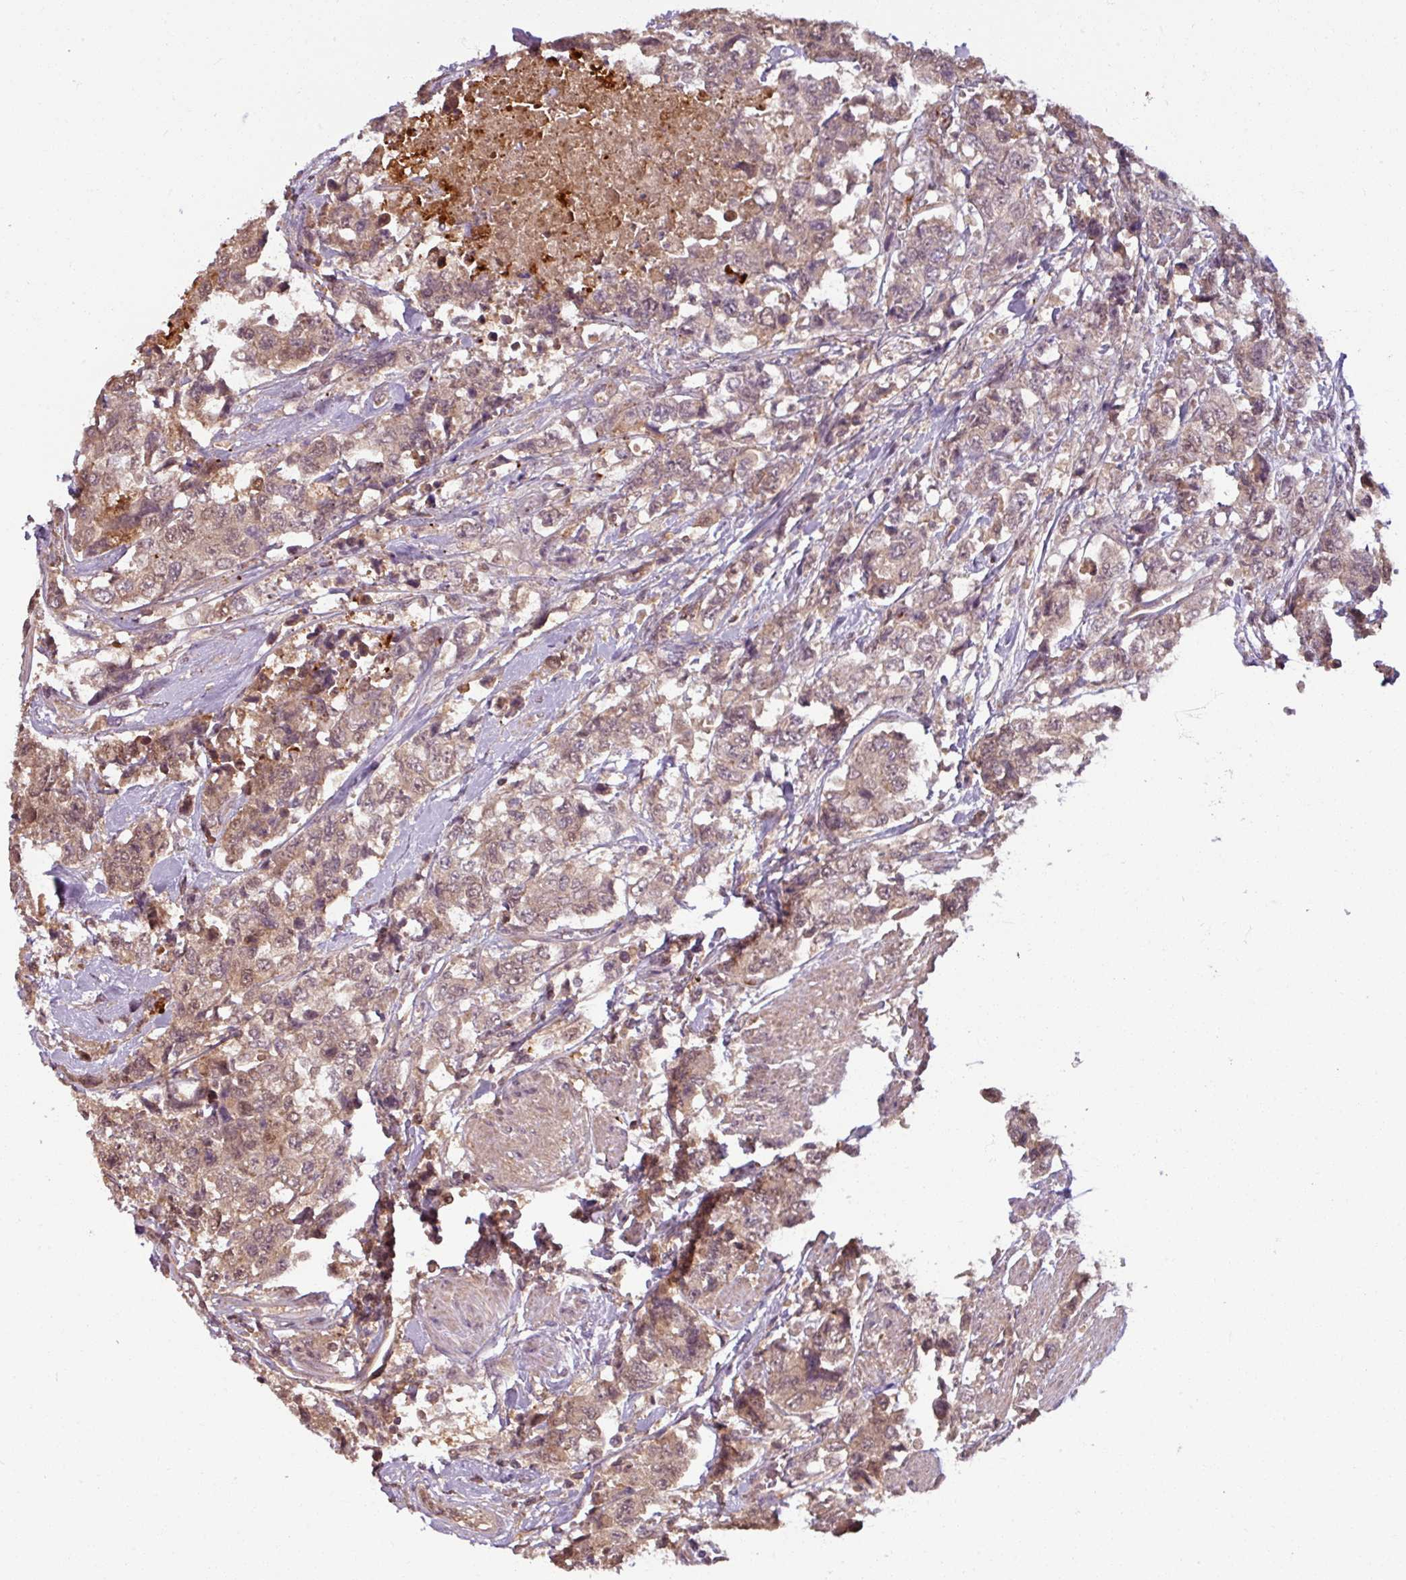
{"staining": {"intensity": "weak", "quantity": ">75%", "location": "cytoplasmic/membranous"}, "tissue": "urothelial cancer", "cell_type": "Tumor cells", "image_type": "cancer", "snomed": [{"axis": "morphology", "description": "Urothelial carcinoma, High grade"}, {"axis": "topography", "description": "Urinary bladder"}], "caption": "Human urothelial cancer stained for a protein (brown) displays weak cytoplasmic/membranous positive staining in about >75% of tumor cells.", "gene": "TUSC3", "patient": {"sex": "female", "age": 78}}